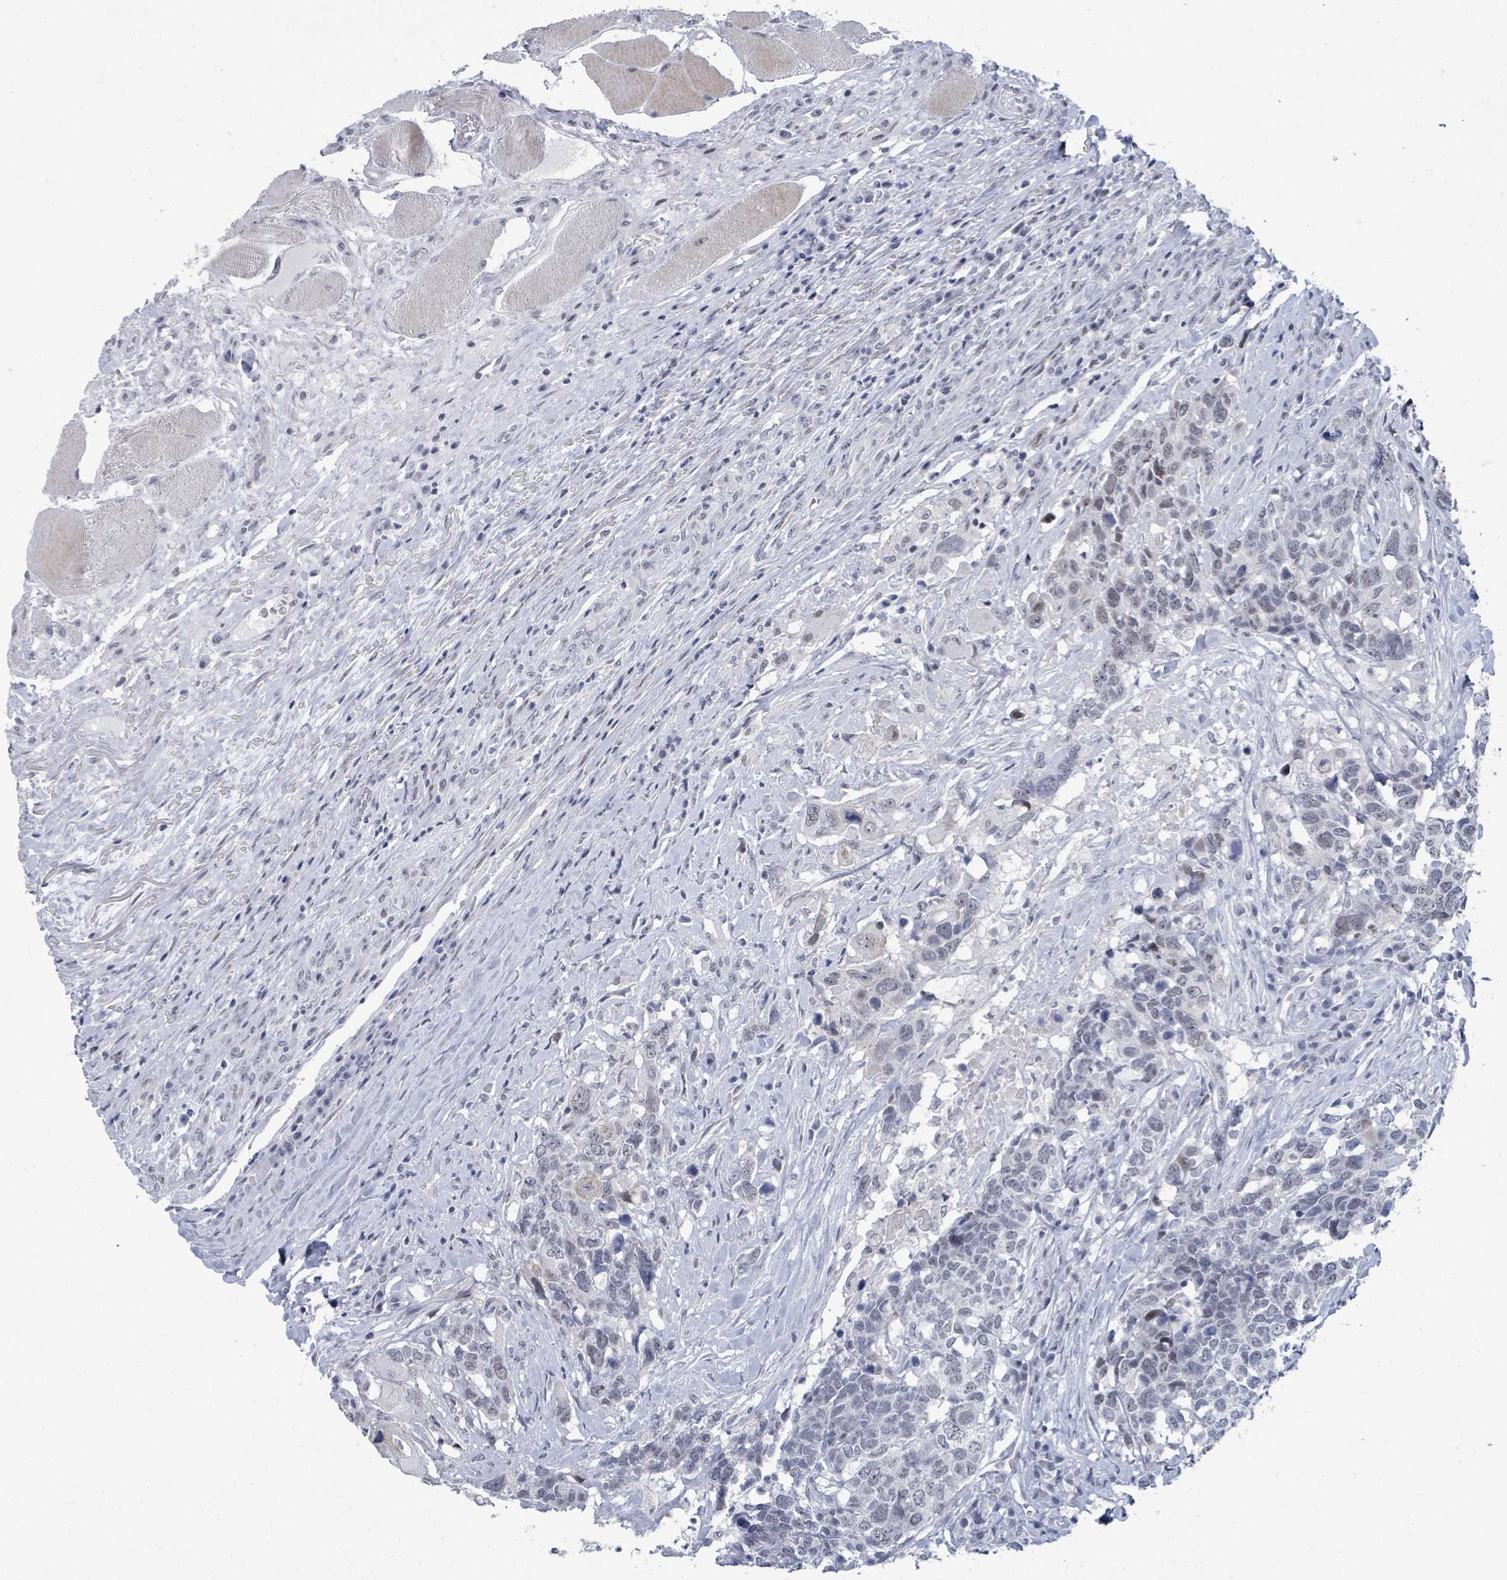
{"staining": {"intensity": "weak", "quantity": "<25%", "location": "nuclear"}, "tissue": "head and neck cancer", "cell_type": "Tumor cells", "image_type": "cancer", "snomed": [{"axis": "morphology", "description": "Squamous cell carcinoma, NOS"}, {"axis": "topography", "description": "Head-Neck"}], "caption": "Photomicrograph shows no protein positivity in tumor cells of head and neck cancer (squamous cell carcinoma) tissue.", "gene": "CT45A5", "patient": {"sex": "male", "age": 66}}